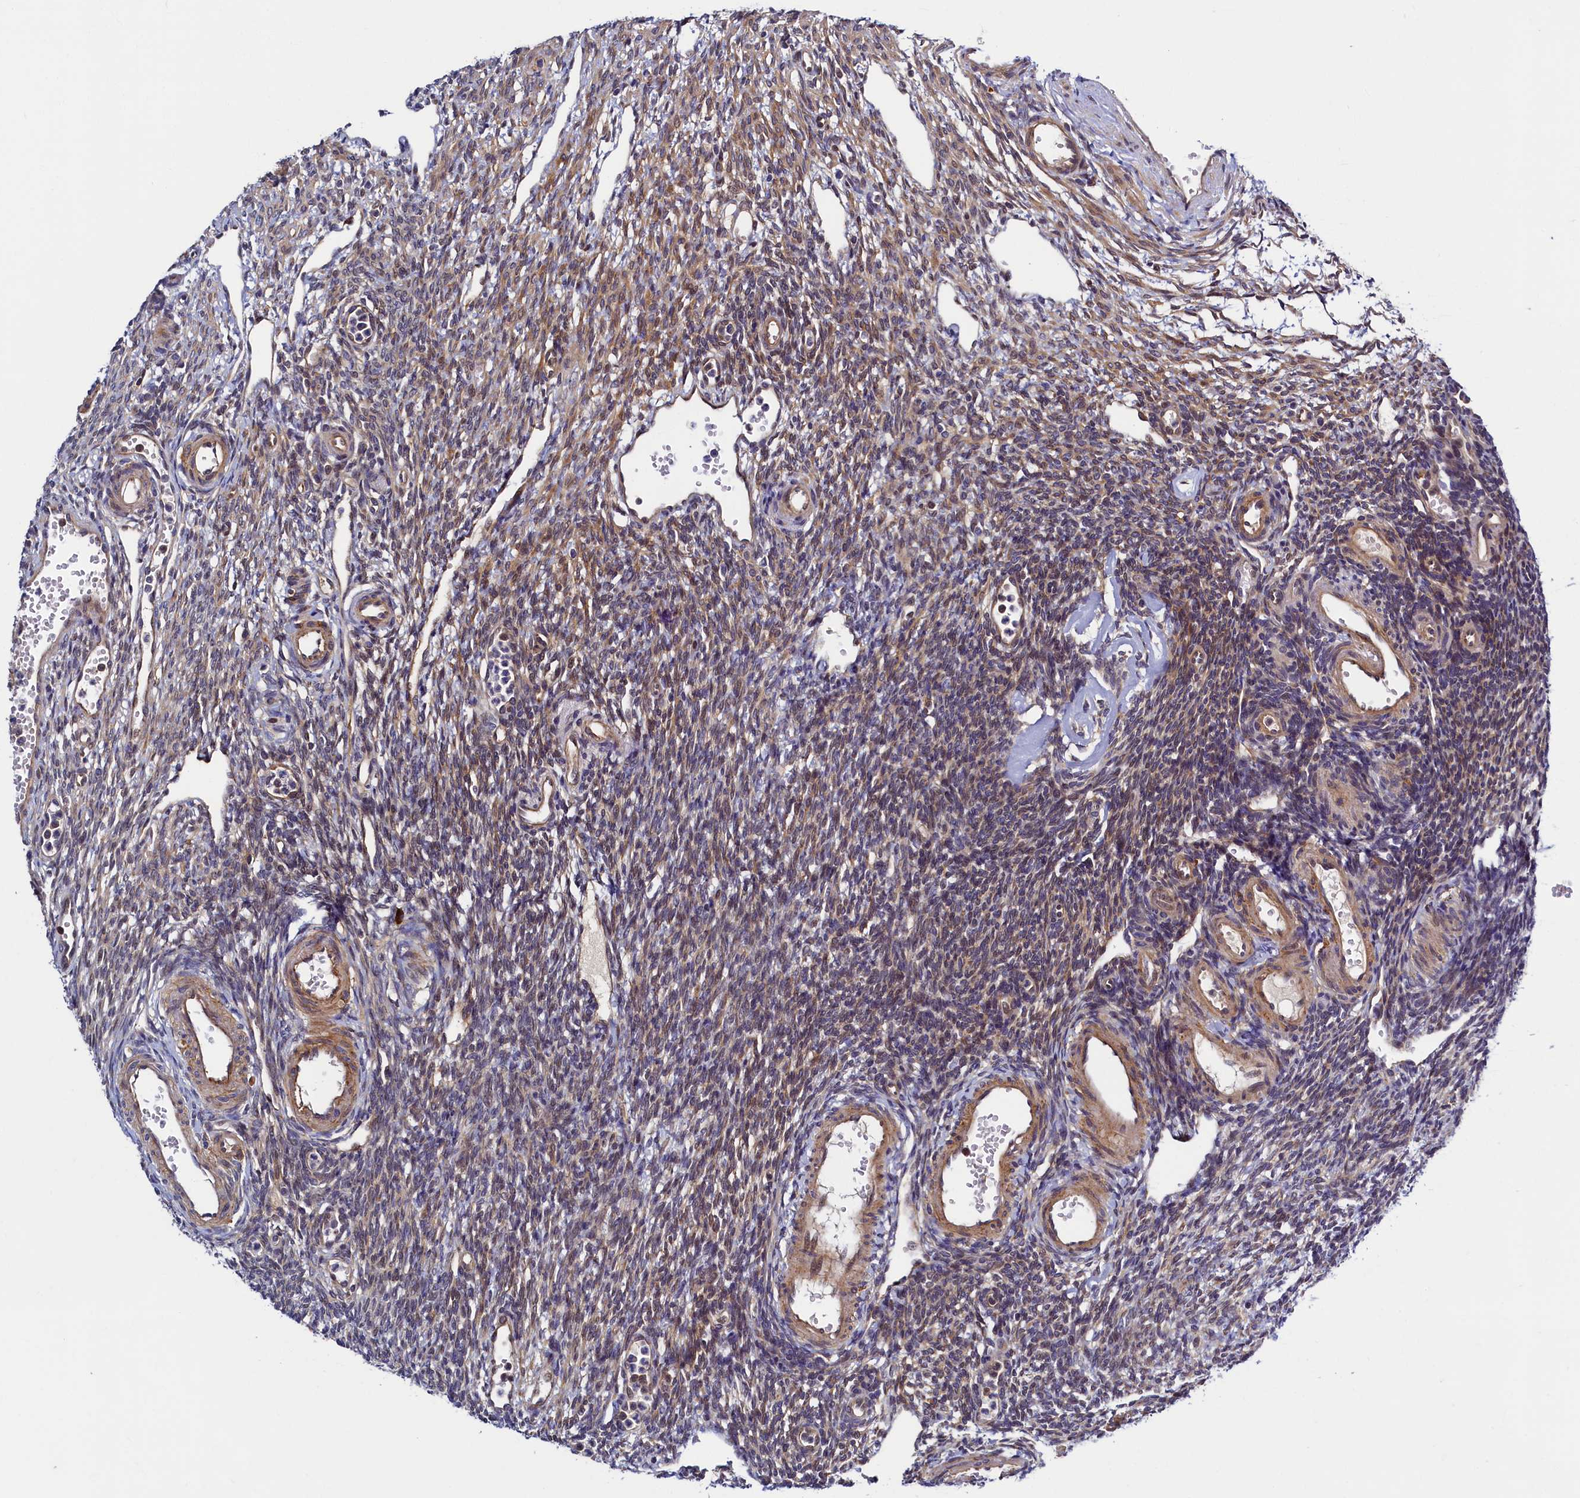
{"staining": {"intensity": "moderate", "quantity": ">75%", "location": "cytoplasmic/membranous"}, "tissue": "ovary", "cell_type": "Follicle cells", "image_type": "normal", "snomed": [{"axis": "morphology", "description": "Normal tissue, NOS"}, {"axis": "morphology", "description": "Cyst, NOS"}, {"axis": "topography", "description": "Ovary"}], "caption": "Immunohistochemistry (IHC) image of normal ovary stained for a protein (brown), which shows medium levels of moderate cytoplasmic/membranous positivity in approximately >75% of follicle cells.", "gene": "SLC16A14", "patient": {"sex": "female", "age": 33}}